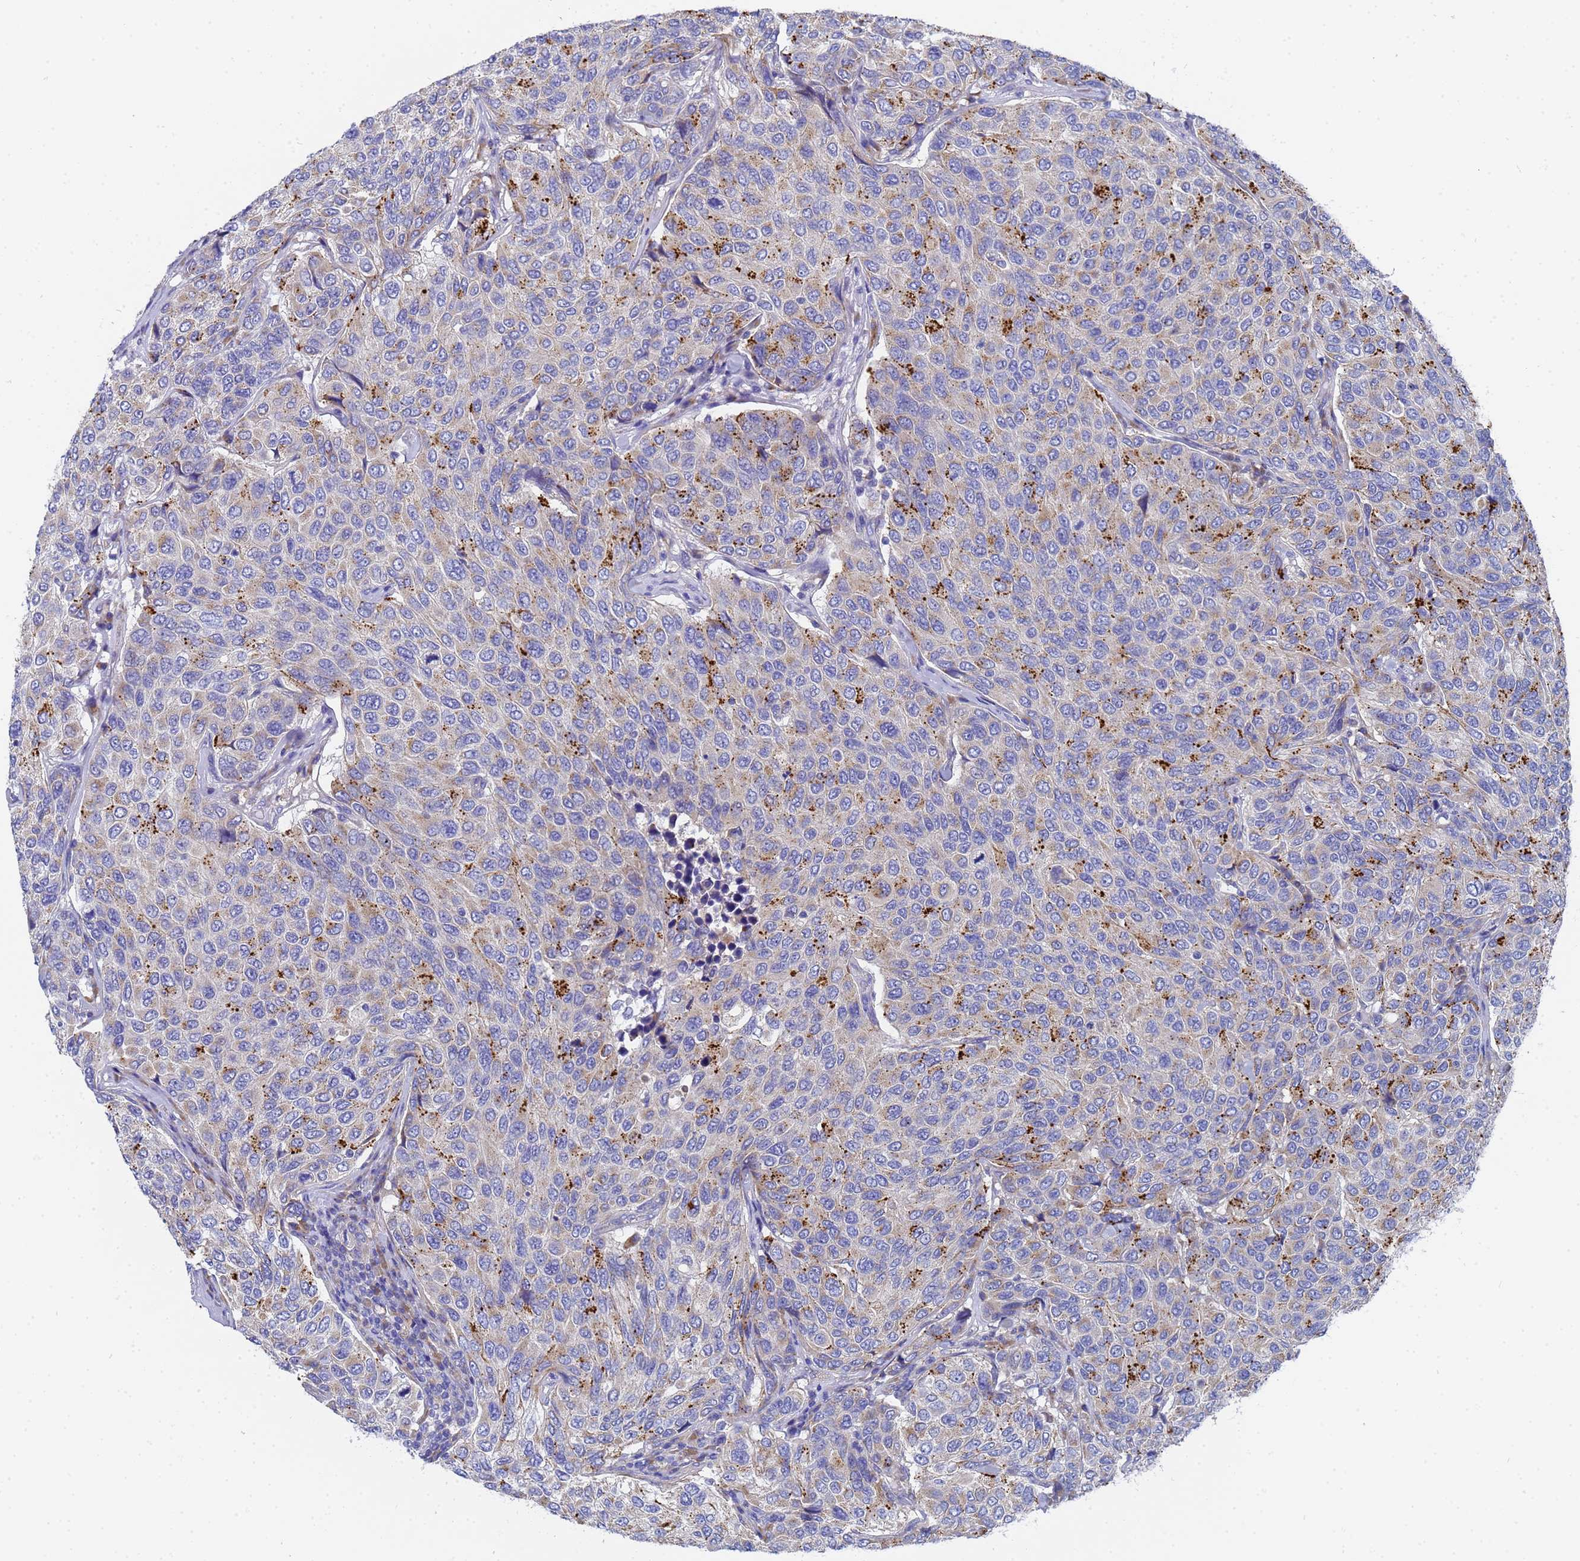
{"staining": {"intensity": "weak", "quantity": ">75%", "location": "cytoplasmic/membranous"}, "tissue": "breast cancer", "cell_type": "Tumor cells", "image_type": "cancer", "snomed": [{"axis": "morphology", "description": "Duct carcinoma"}, {"axis": "topography", "description": "Breast"}], "caption": "Weak cytoplasmic/membranous expression for a protein is appreciated in approximately >75% of tumor cells of intraductal carcinoma (breast) using IHC.", "gene": "TM4SF4", "patient": {"sex": "female", "age": 55}}